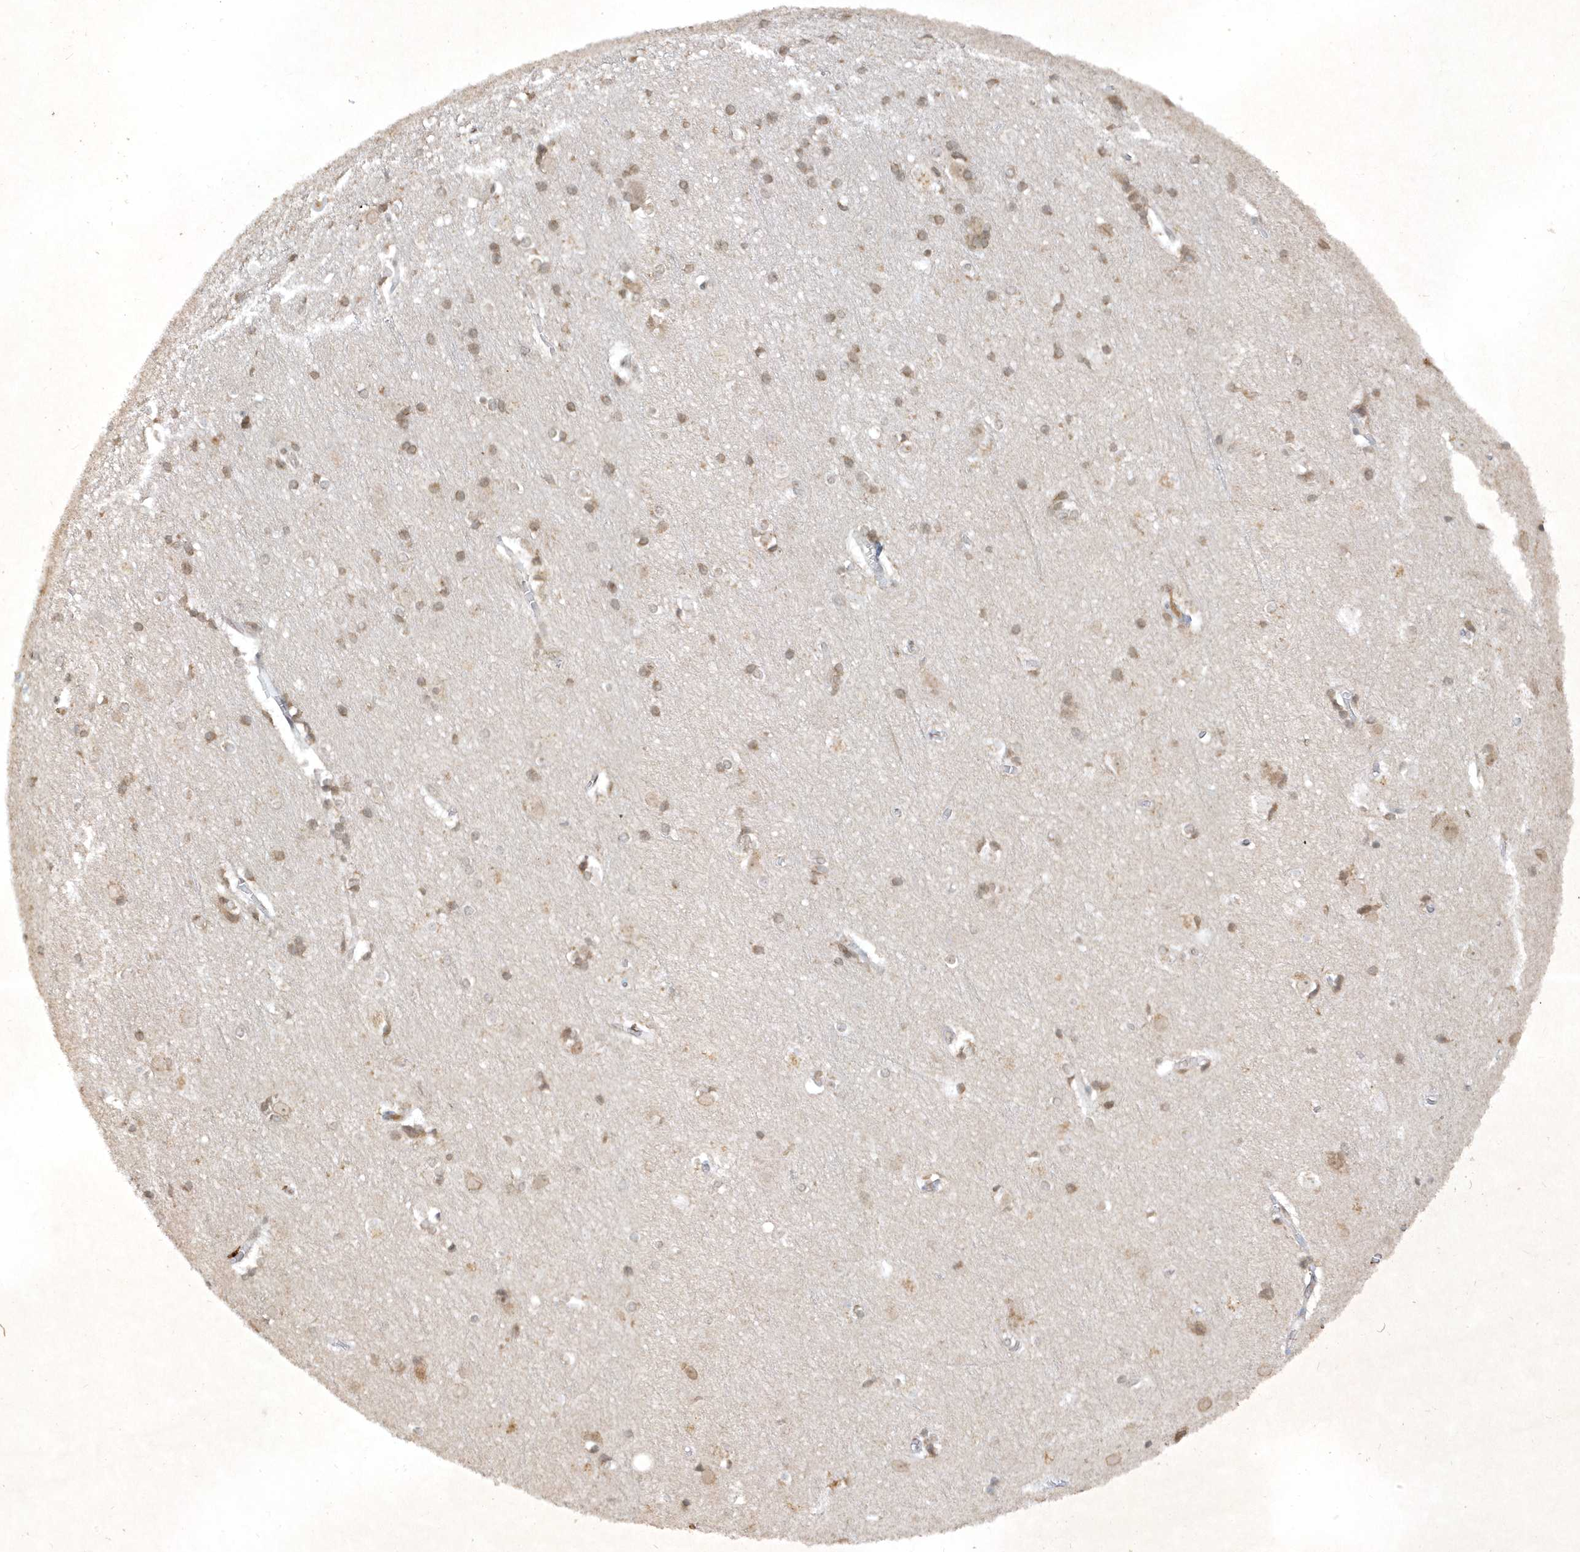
{"staining": {"intensity": "weak", "quantity": "25%-75%", "location": "nuclear"}, "tissue": "cerebral cortex", "cell_type": "Endothelial cells", "image_type": "normal", "snomed": [{"axis": "morphology", "description": "Normal tissue, NOS"}, {"axis": "topography", "description": "Cerebral cortex"}], "caption": "Endothelial cells exhibit low levels of weak nuclear expression in approximately 25%-75% of cells in benign cerebral cortex.", "gene": "ZNF213", "patient": {"sex": "male", "age": 54}}